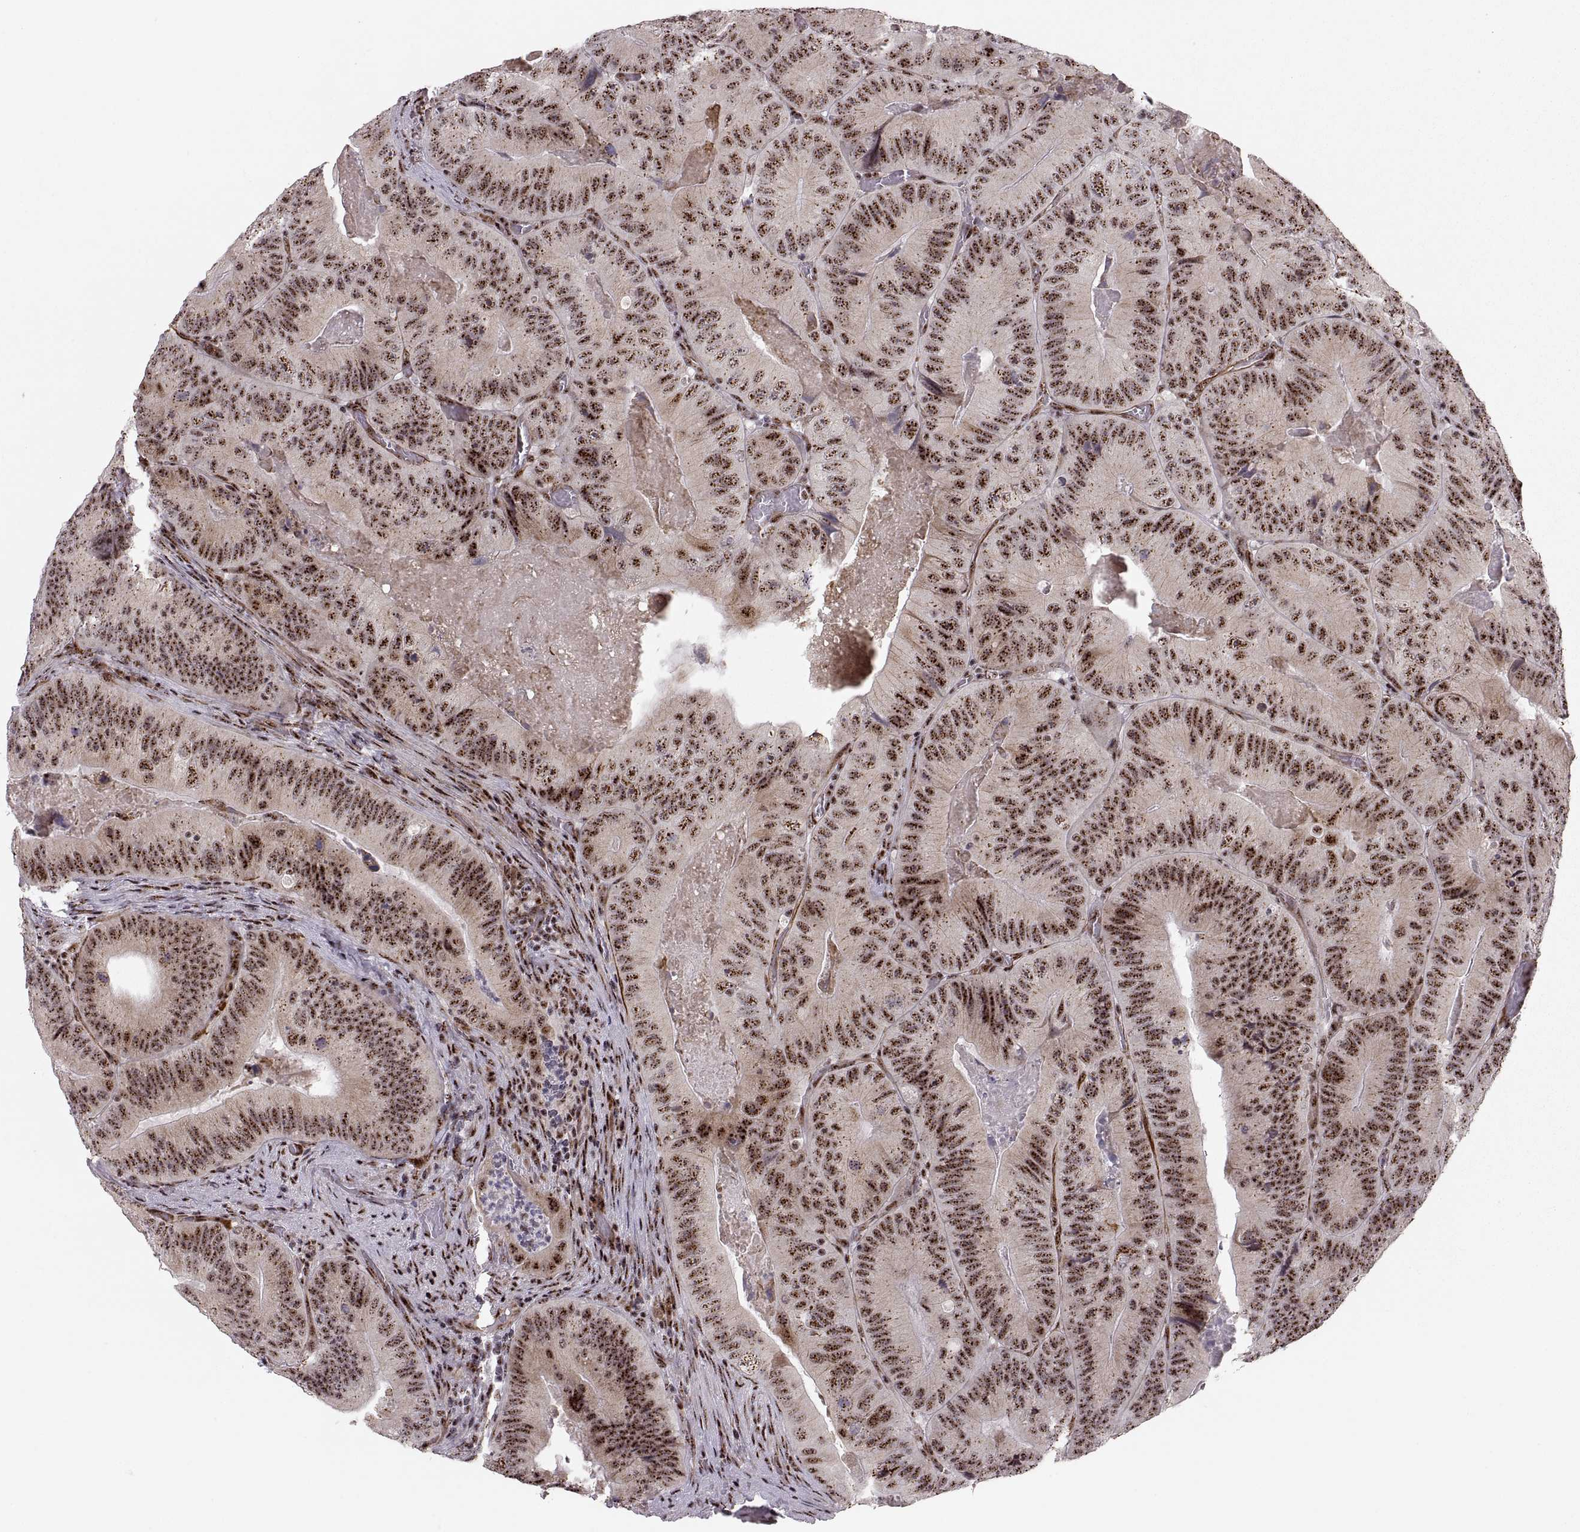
{"staining": {"intensity": "strong", "quantity": ">75%", "location": "nuclear"}, "tissue": "colorectal cancer", "cell_type": "Tumor cells", "image_type": "cancer", "snomed": [{"axis": "morphology", "description": "Adenocarcinoma, NOS"}, {"axis": "topography", "description": "Colon"}], "caption": "Protein staining of colorectal cancer tissue exhibits strong nuclear expression in approximately >75% of tumor cells. (DAB = brown stain, brightfield microscopy at high magnification).", "gene": "ZCCHC17", "patient": {"sex": "female", "age": 86}}